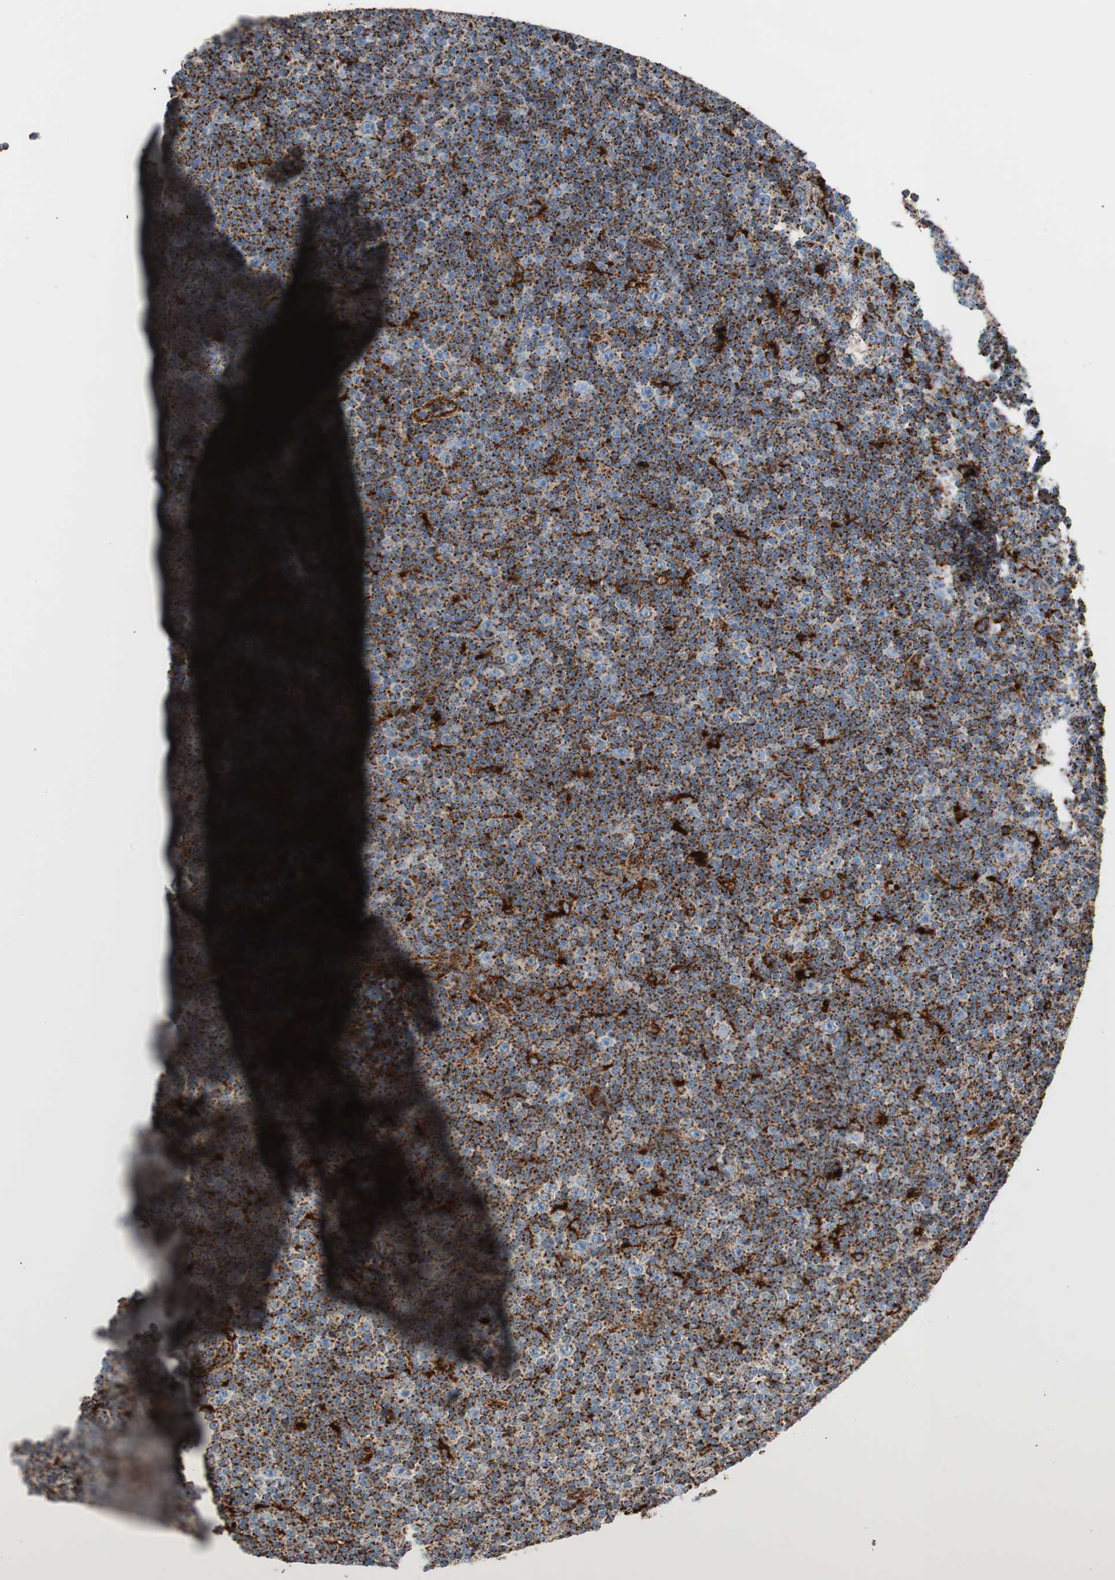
{"staining": {"intensity": "strong", "quantity": ">75%", "location": "cytoplasmic/membranous"}, "tissue": "lymphoma", "cell_type": "Tumor cells", "image_type": "cancer", "snomed": [{"axis": "morphology", "description": "Malignant lymphoma, non-Hodgkin's type, Low grade"}, {"axis": "topography", "description": "Lymph node"}], "caption": "A brown stain shows strong cytoplasmic/membranous positivity of a protein in human low-grade malignant lymphoma, non-Hodgkin's type tumor cells. The staining was performed using DAB (3,3'-diaminobenzidine), with brown indicating positive protein expression. Nuclei are stained blue with hematoxylin.", "gene": "LAMP1", "patient": {"sex": "female", "age": 67}}